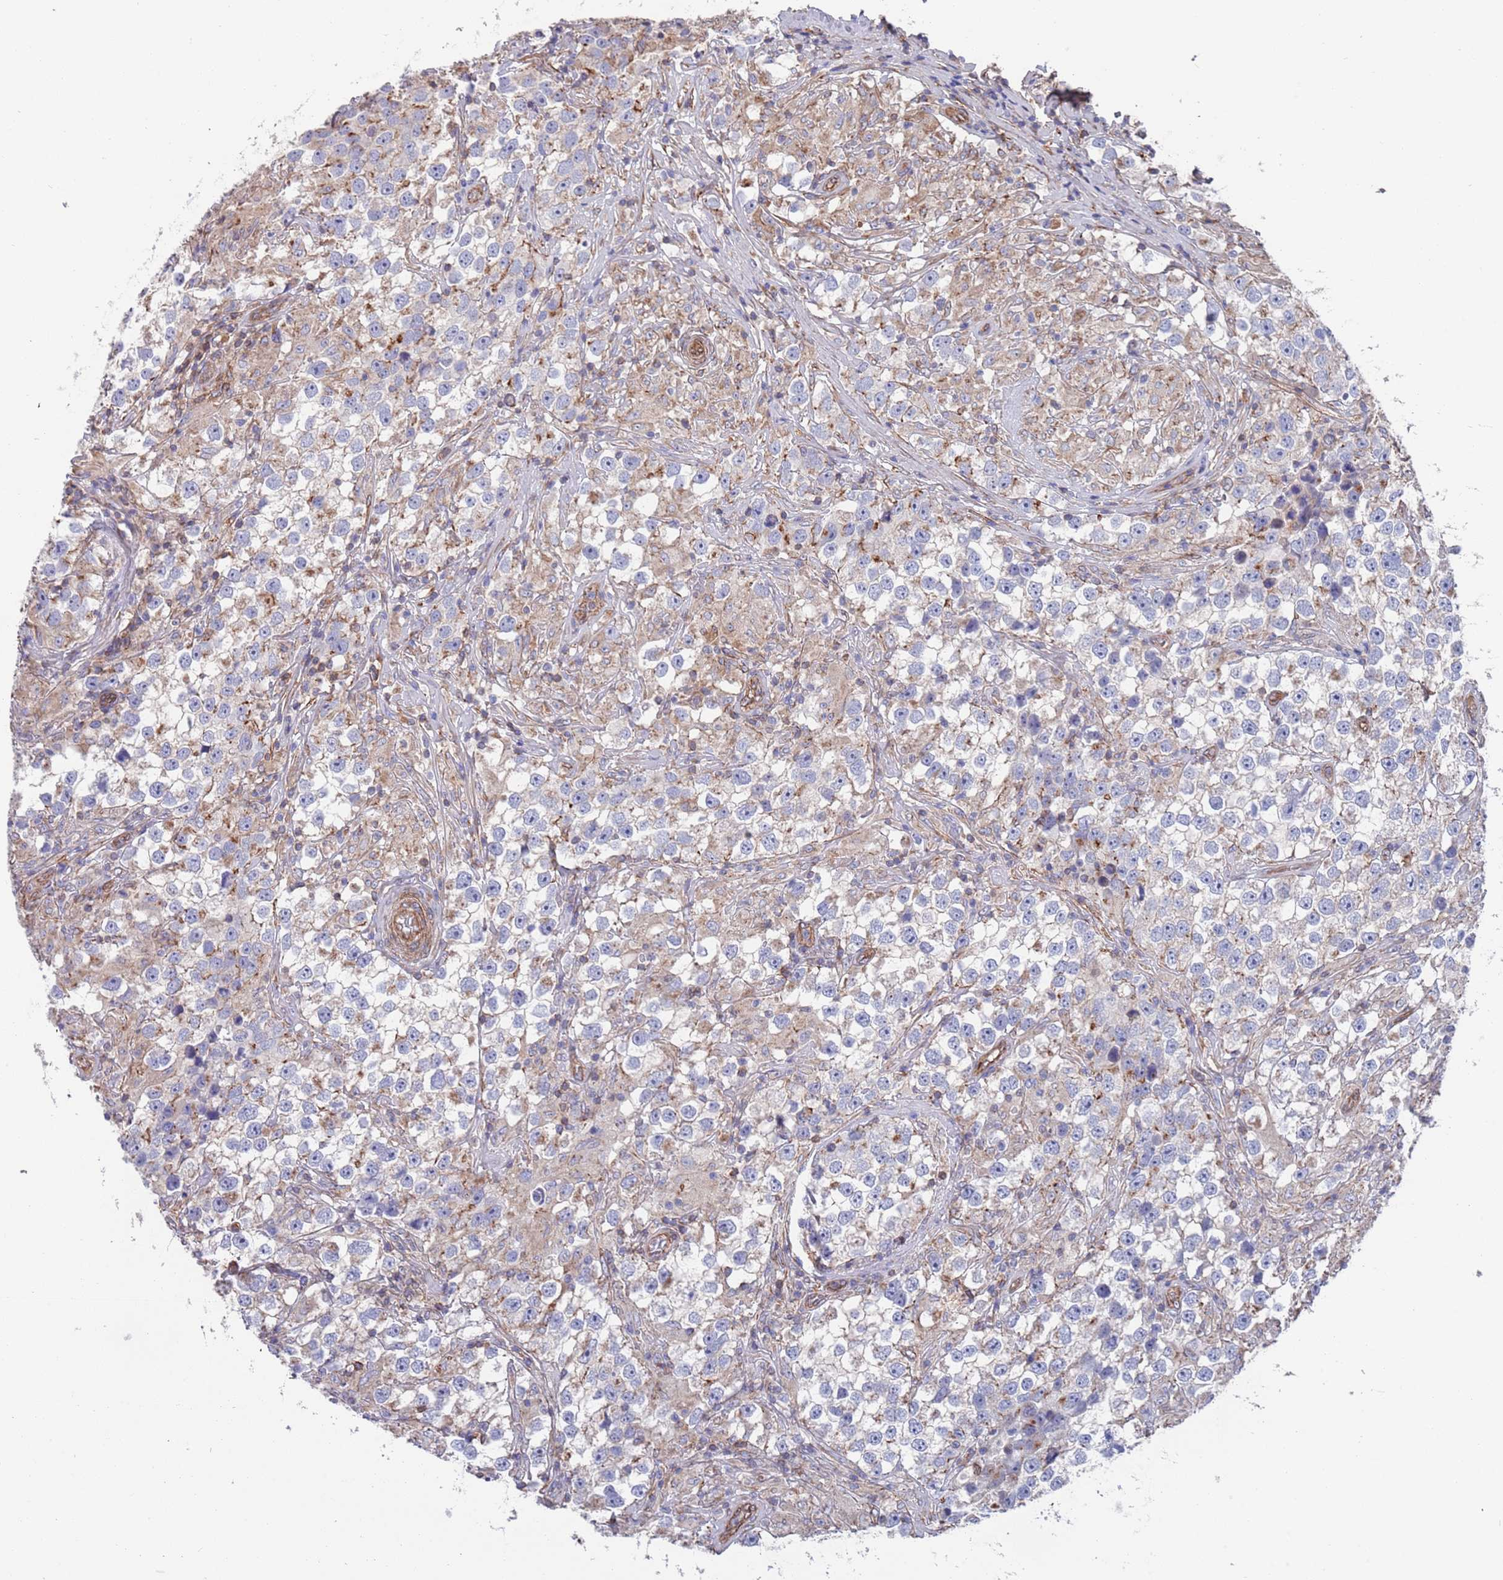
{"staining": {"intensity": "weak", "quantity": "<25%", "location": "cytoplasmic/membranous"}, "tissue": "testis cancer", "cell_type": "Tumor cells", "image_type": "cancer", "snomed": [{"axis": "morphology", "description": "Seminoma, NOS"}, {"axis": "topography", "description": "Testis"}], "caption": "A photomicrograph of seminoma (testis) stained for a protein exhibits no brown staining in tumor cells.", "gene": "JAKMIP2", "patient": {"sex": "male", "age": 46}}